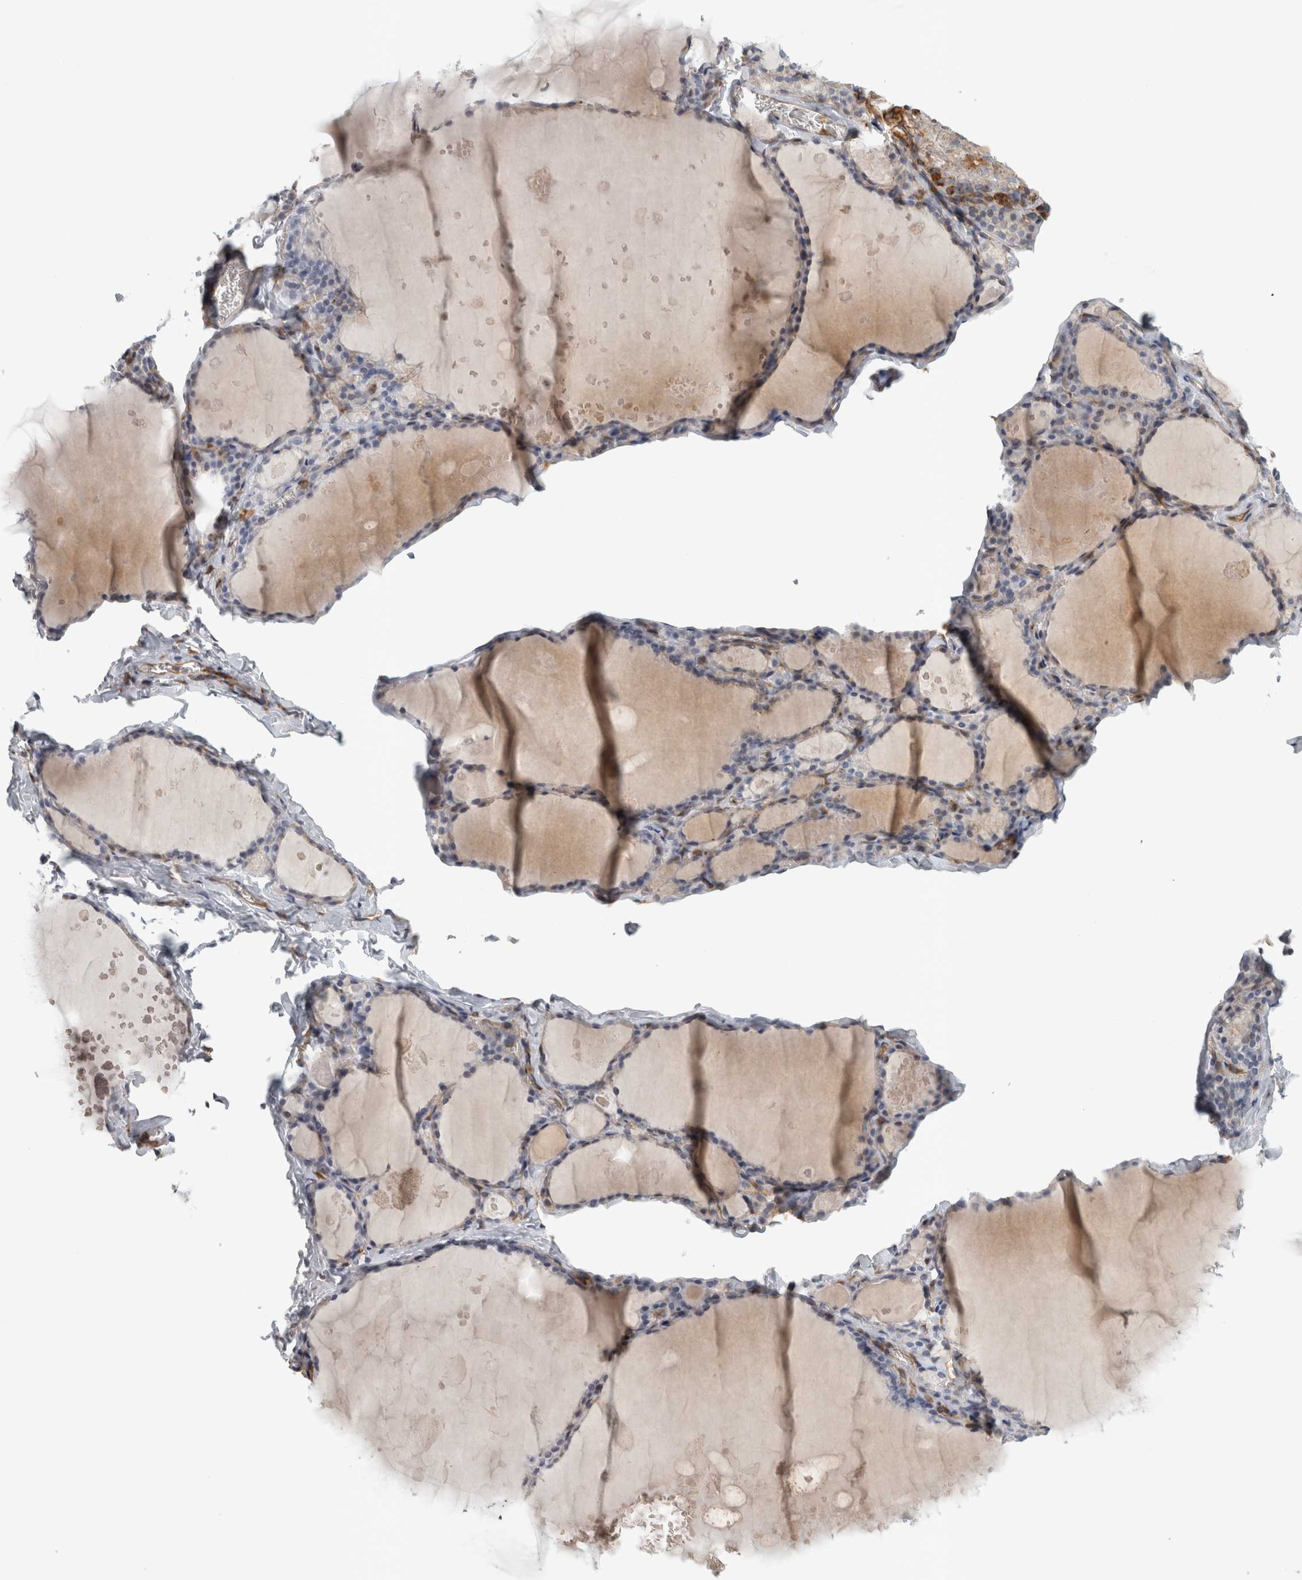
{"staining": {"intensity": "weak", "quantity": "25%-75%", "location": "cytoplasmic/membranous"}, "tissue": "thyroid gland", "cell_type": "Glandular cells", "image_type": "normal", "snomed": [{"axis": "morphology", "description": "Normal tissue, NOS"}, {"axis": "topography", "description": "Thyroid gland"}], "caption": "High-magnification brightfield microscopy of benign thyroid gland stained with DAB (brown) and counterstained with hematoxylin (blue). glandular cells exhibit weak cytoplasmic/membranous staining is present in approximately25%-75% of cells.", "gene": "PEX6", "patient": {"sex": "male", "age": 56}}